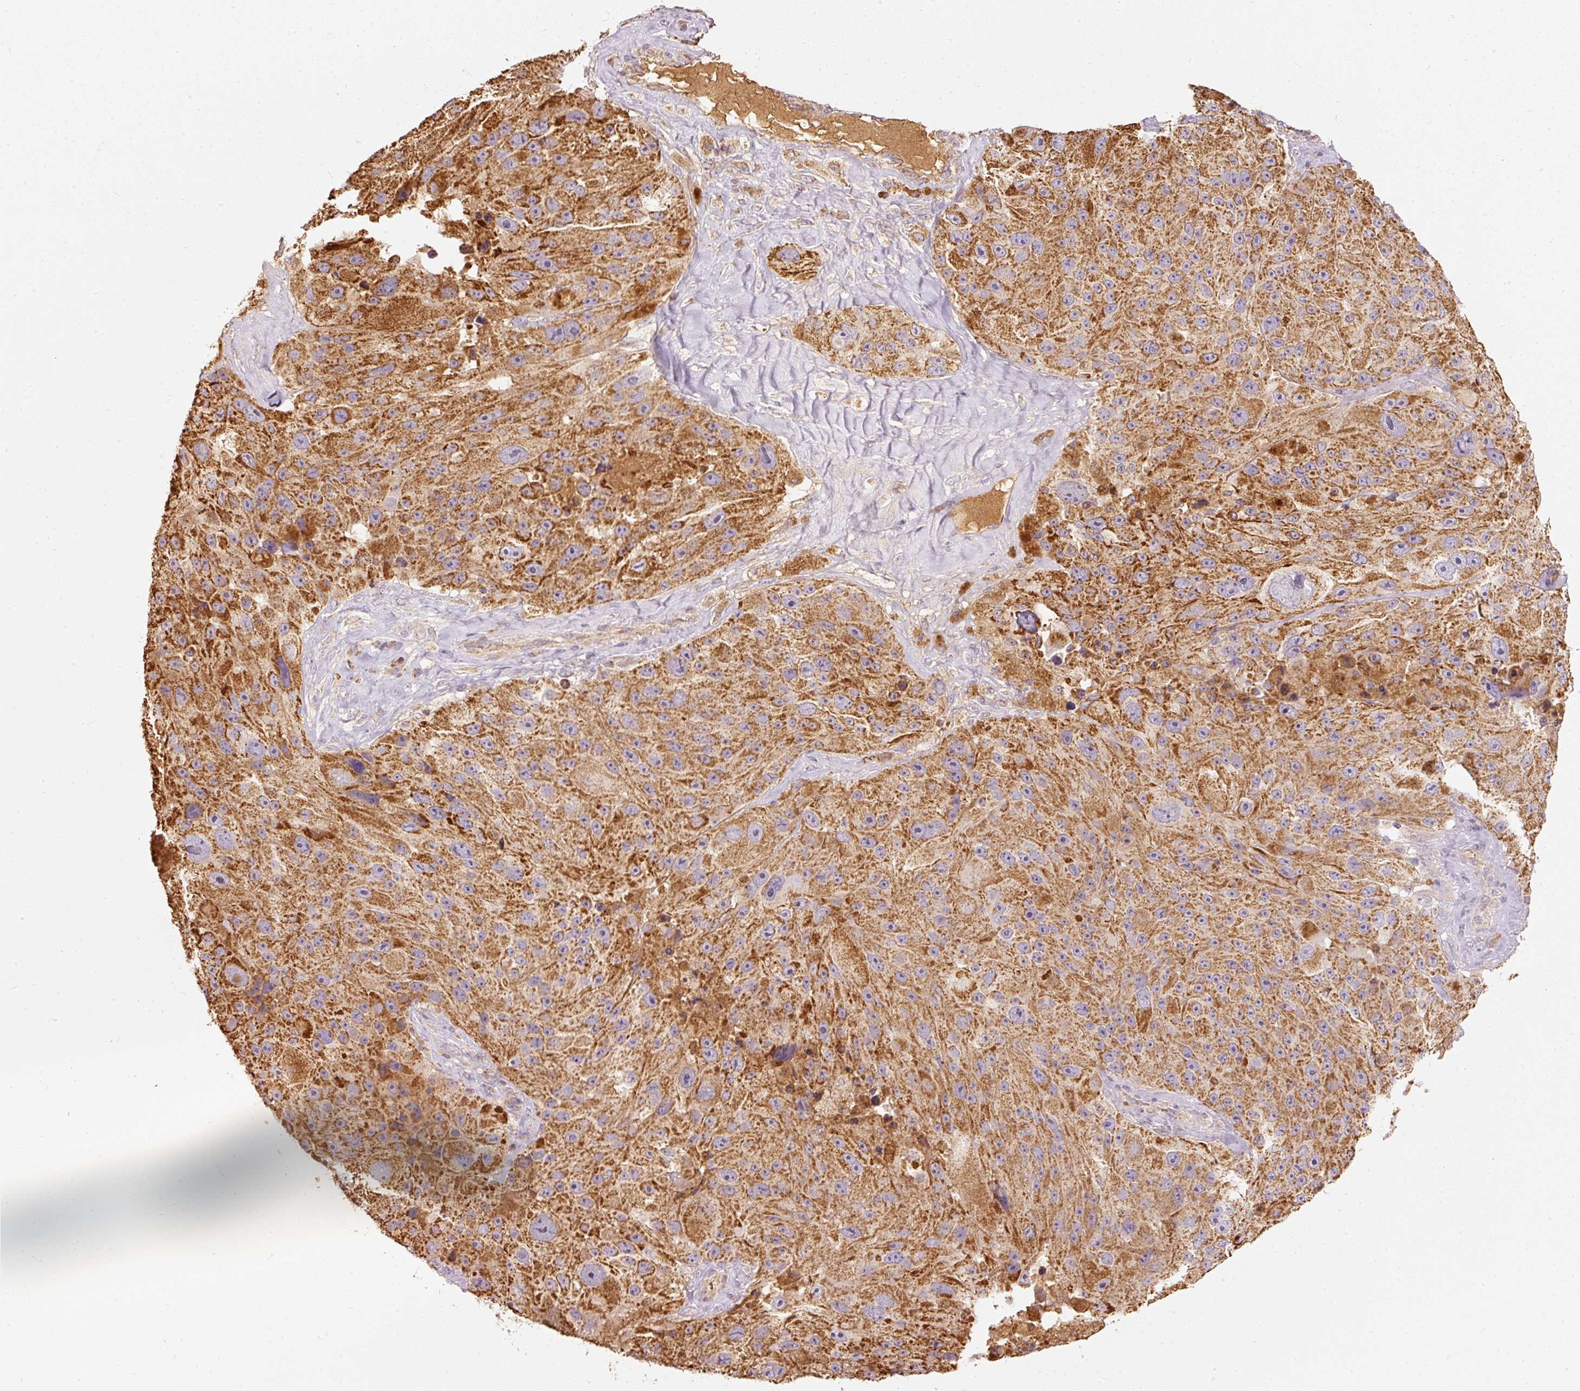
{"staining": {"intensity": "strong", "quantity": ">75%", "location": "cytoplasmic/membranous"}, "tissue": "melanoma", "cell_type": "Tumor cells", "image_type": "cancer", "snomed": [{"axis": "morphology", "description": "Malignant melanoma, Metastatic site"}, {"axis": "topography", "description": "Lymph node"}], "caption": "Approximately >75% of tumor cells in human melanoma display strong cytoplasmic/membranous protein expression as visualized by brown immunohistochemical staining.", "gene": "PSENEN", "patient": {"sex": "male", "age": 62}}